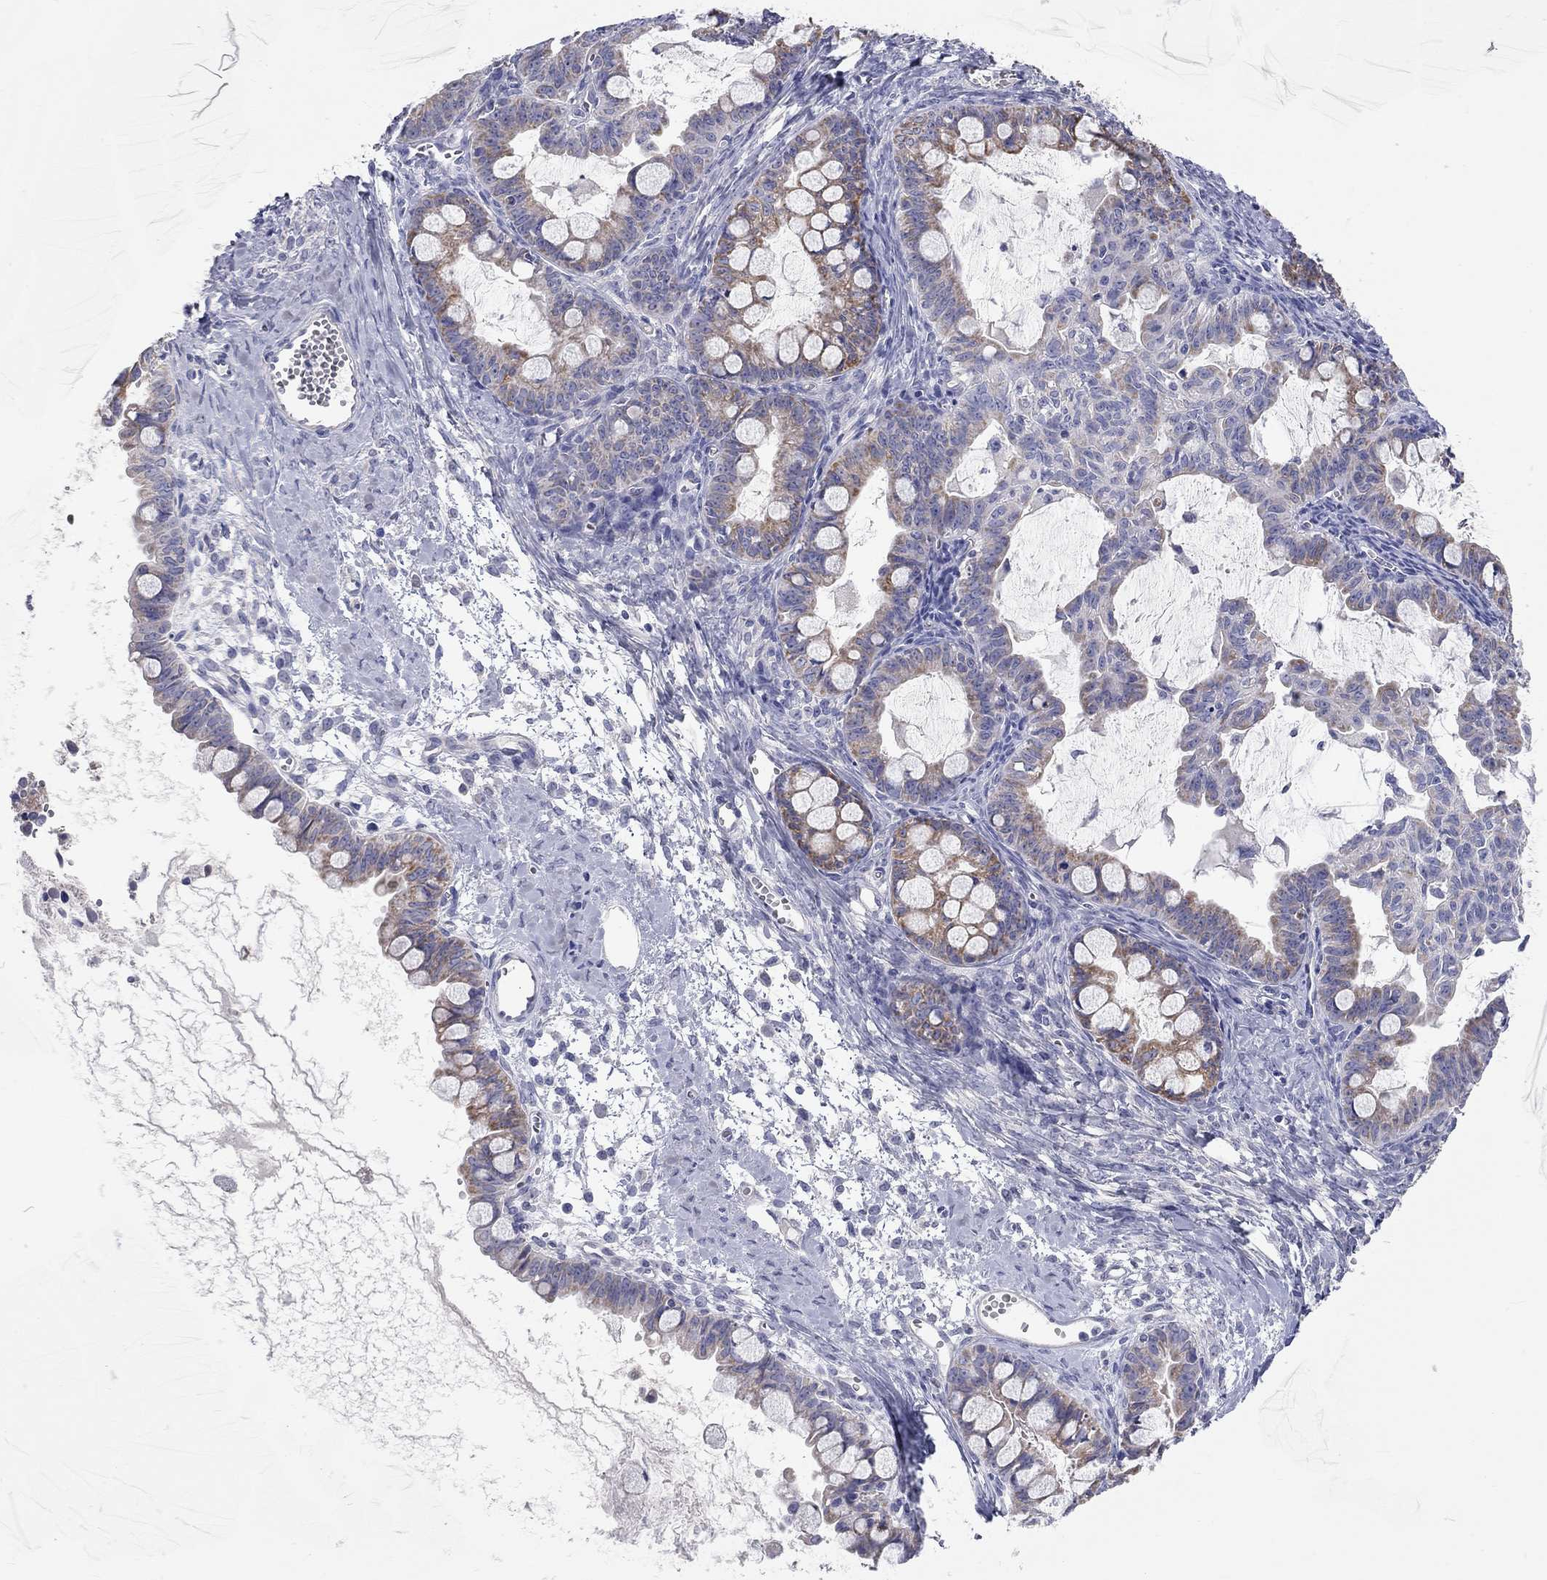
{"staining": {"intensity": "moderate", "quantity": "25%-75%", "location": "cytoplasmic/membranous"}, "tissue": "ovarian cancer", "cell_type": "Tumor cells", "image_type": "cancer", "snomed": [{"axis": "morphology", "description": "Cystadenocarcinoma, mucinous, NOS"}, {"axis": "topography", "description": "Ovary"}], "caption": "High-power microscopy captured an IHC image of ovarian cancer, revealing moderate cytoplasmic/membranous staining in approximately 25%-75% of tumor cells.", "gene": "RCAN1", "patient": {"sex": "female", "age": 63}}